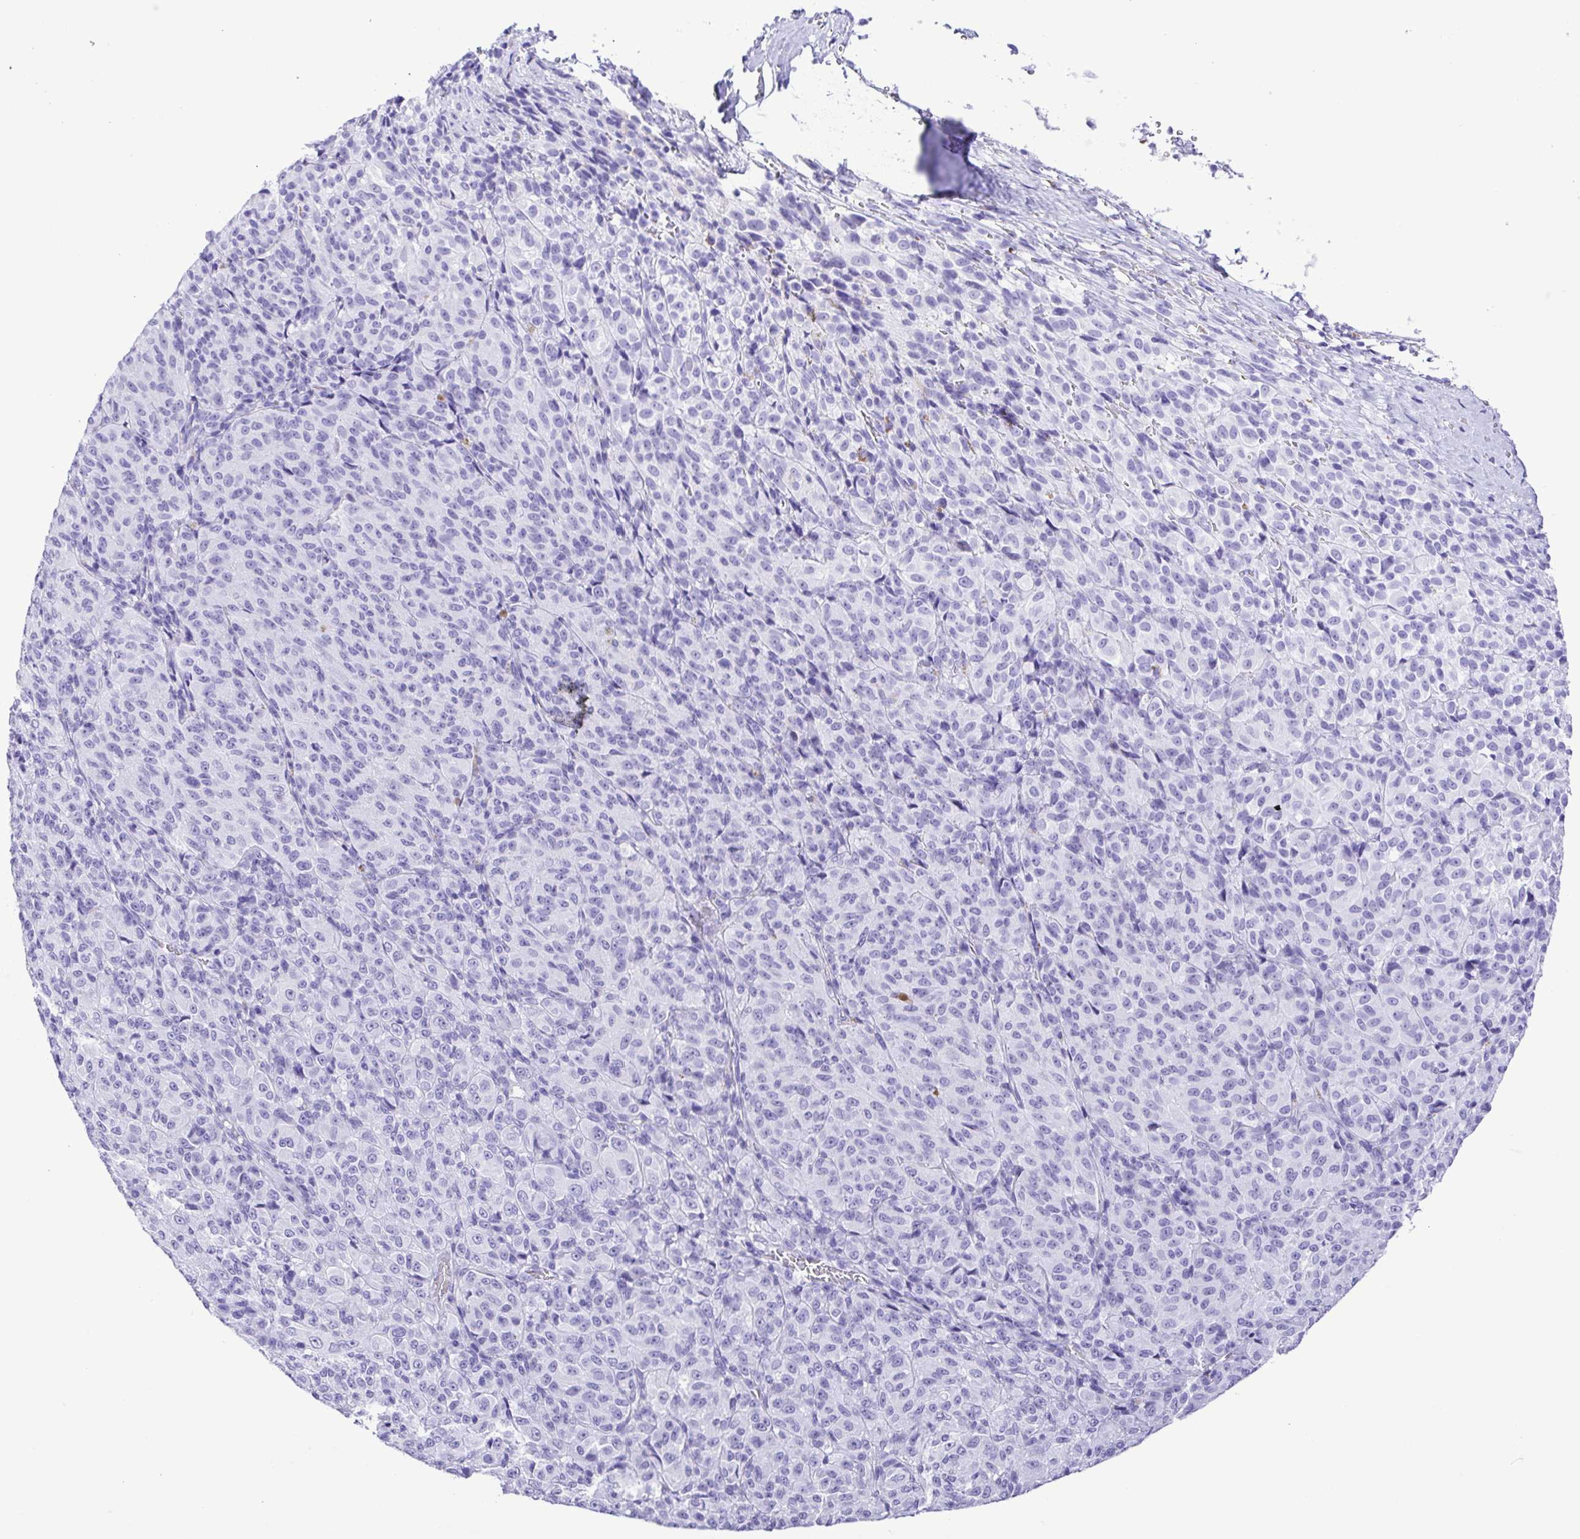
{"staining": {"intensity": "negative", "quantity": "none", "location": "none"}, "tissue": "melanoma", "cell_type": "Tumor cells", "image_type": "cancer", "snomed": [{"axis": "morphology", "description": "Malignant melanoma, Metastatic site"}, {"axis": "topography", "description": "Brain"}], "caption": "This is an immunohistochemistry (IHC) histopathology image of human malignant melanoma (metastatic site). There is no staining in tumor cells.", "gene": "SYT1", "patient": {"sex": "female", "age": 56}}